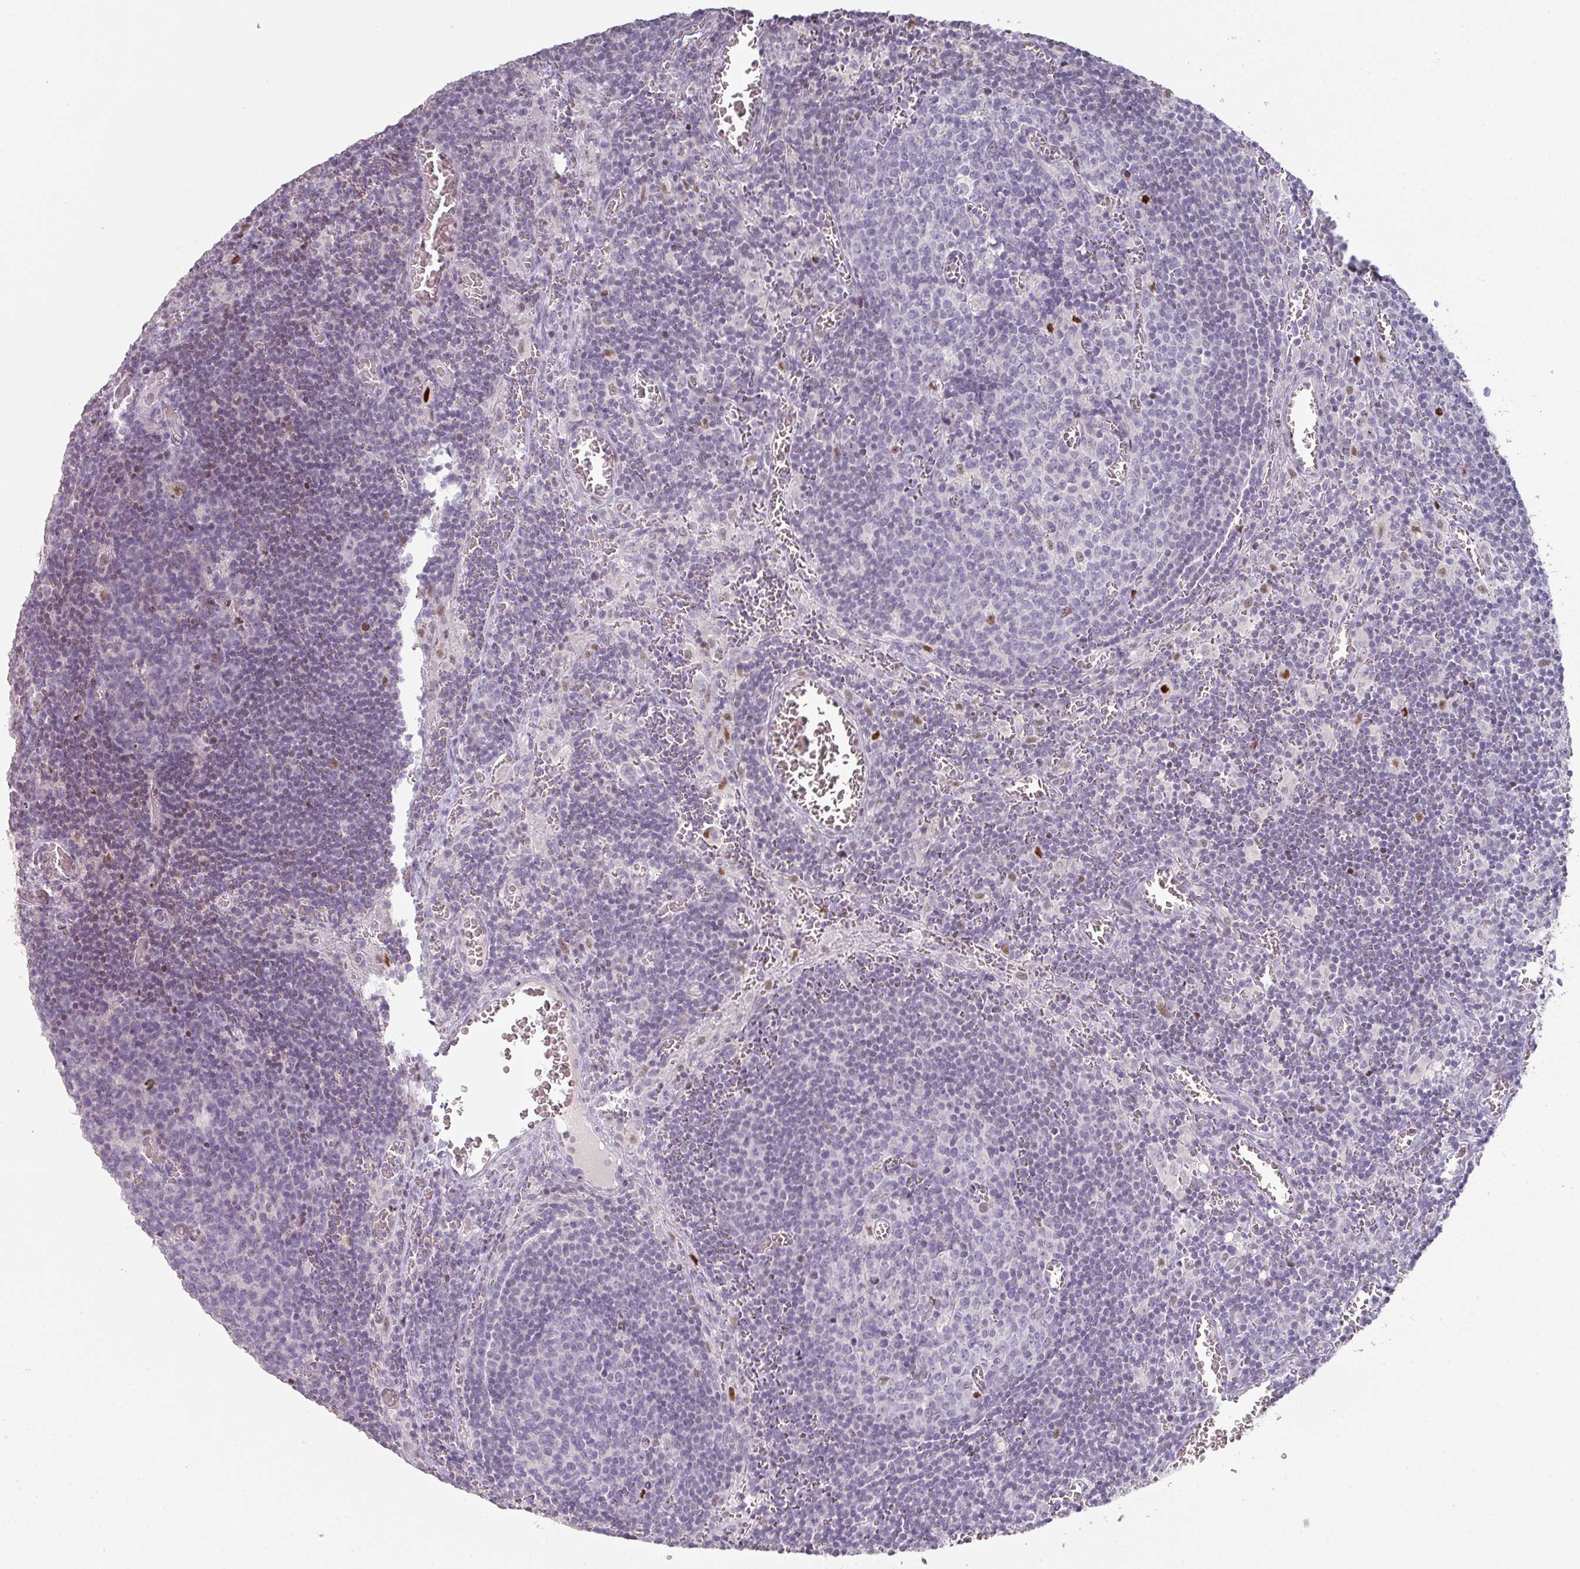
{"staining": {"intensity": "negative", "quantity": "none", "location": "none"}, "tissue": "lymph node", "cell_type": "Germinal center cells", "image_type": "normal", "snomed": [{"axis": "morphology", "description": "Normal tissue, NOS"}, {"axis": "topography", "description": "Lymph node"}], "caption": "This photomicrograph is of unremarkable lymph node stained with immunohistochemistry to label a protein in brown with the nuclei are counter-stained blue. There is no positivity in germinal center cells.", "gene": "GTF2H3", "patient": {"sex": "male", "age": 50}}